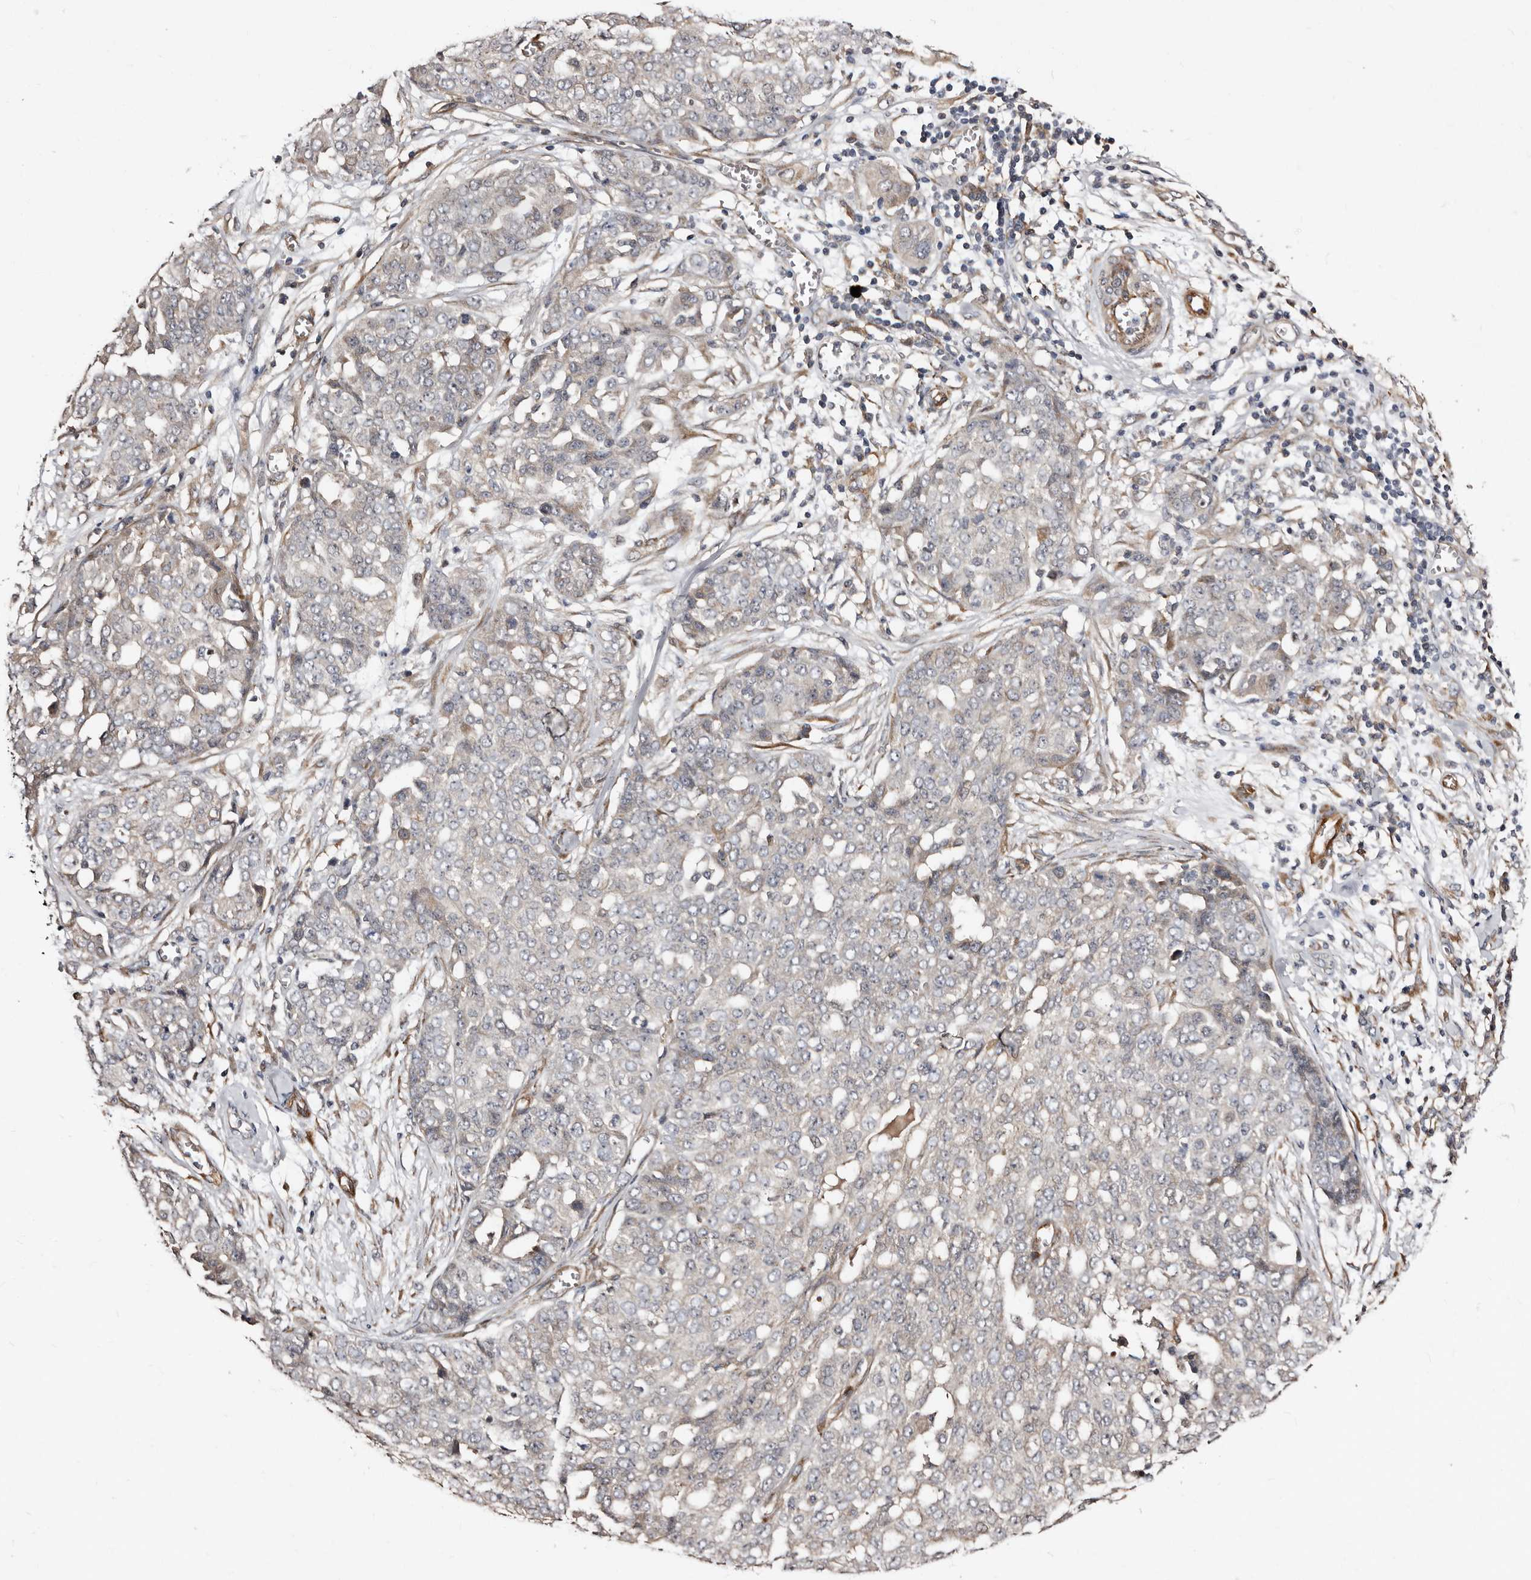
{"staining": {"intensity": "negative", "quantity": "none", "location": "none"}, "tissue": "ovarian cancer", "cell_type": "Tumor cells", "image_type": "cancer", "snomed": [{"axis": "morphology", "description": "Cystadenocarcinoma, serous, NOS"}, {"axis": "topography", "description": "Soft tissue"}, {"axis": "topography", "description": "Ovary"}], "caption": "Serous cystadenocarcinoma (ovarian) stained for a protein using IHC displays no staining tumor cells.", "gene": "TBC1D22B", "patient": {"sex": "female", "age": 57}}